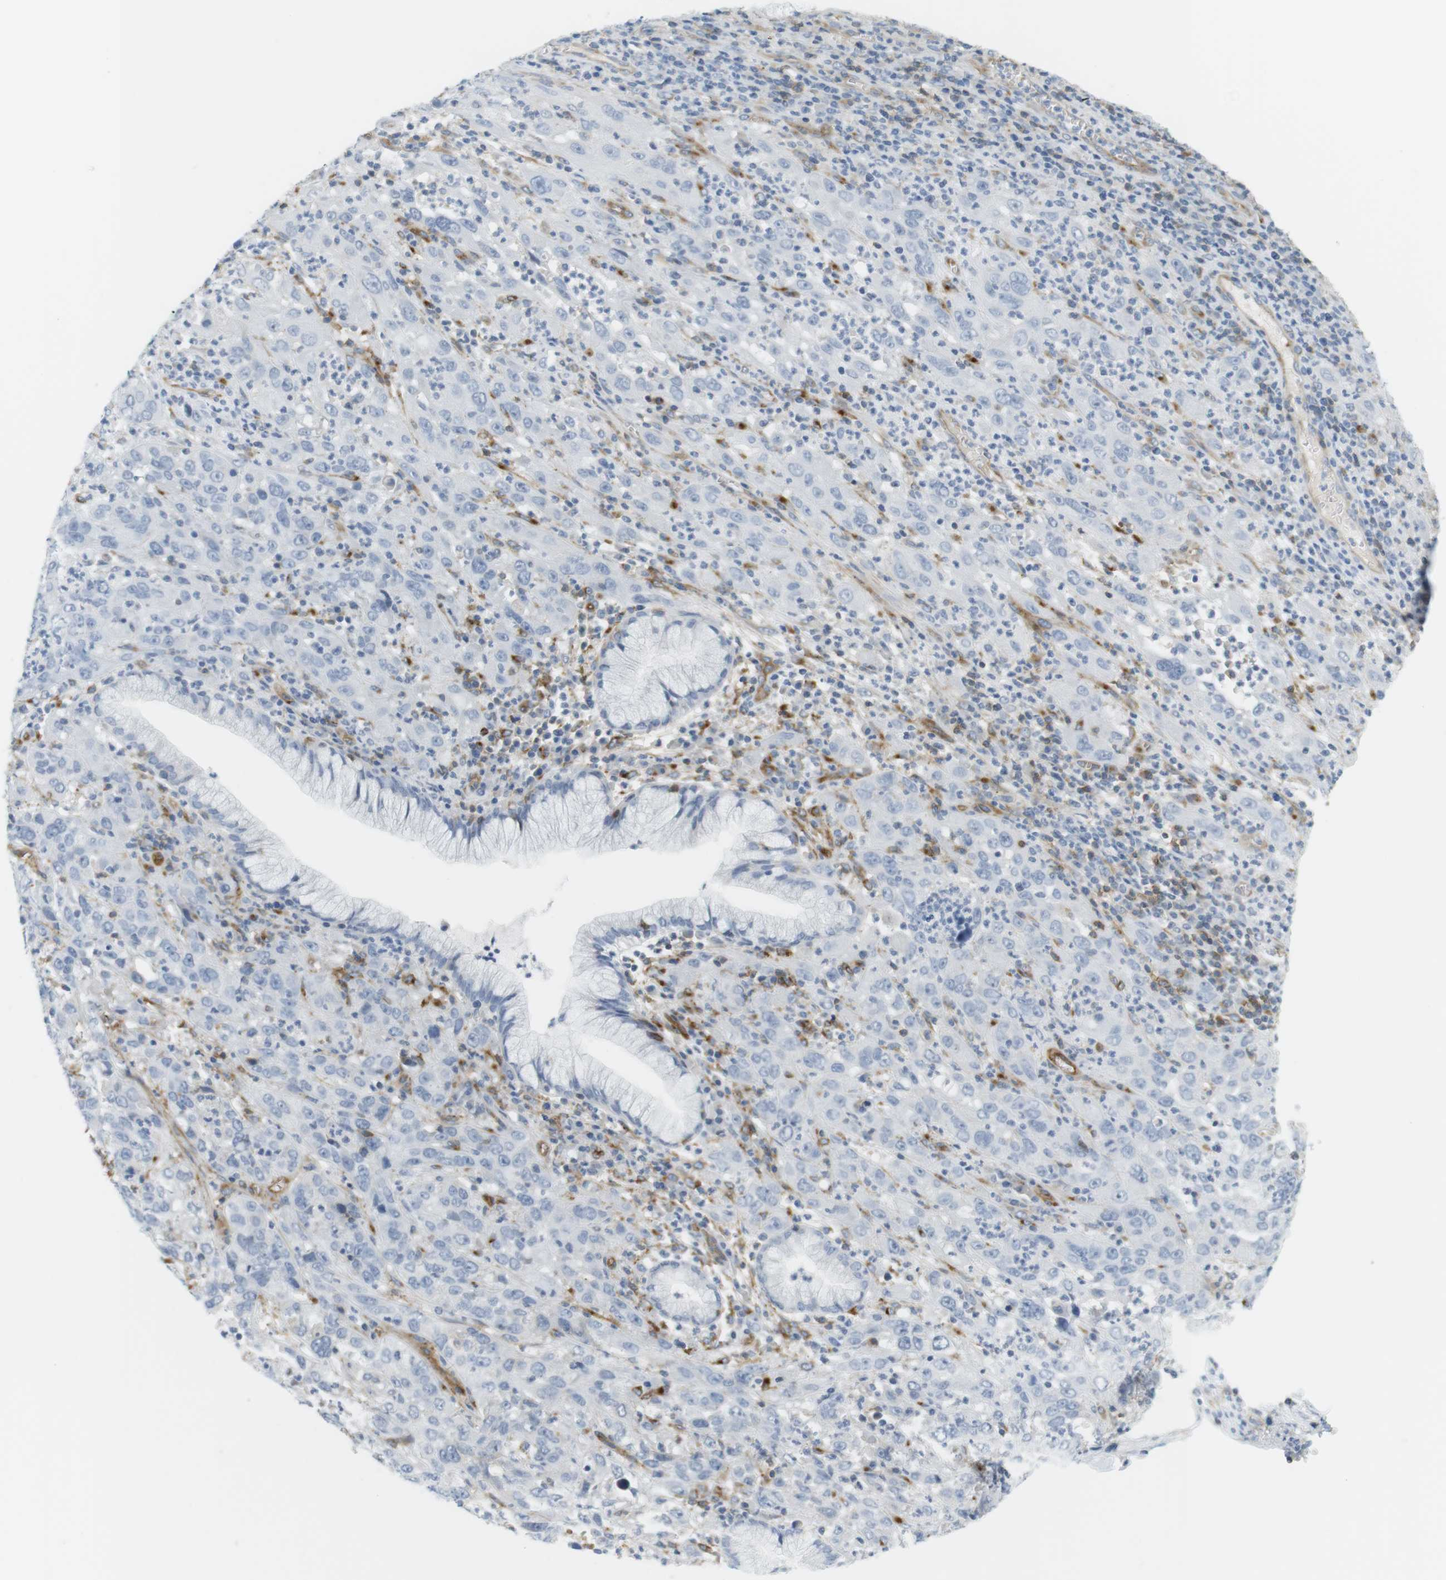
{"staining": {"intensity": "negative", "quantity": "none", "location": "none"}, "tissue": "cervical cancer", "cell_type": "Tumor cells", "image_type": "cancer", "snomed": [{"axis": "morphology", "description": "Squamous cell carcinoma, NOS"}, {"axis": "topography", "description": "Cervix"}], "caption": "The histopathology image displays no staining of tumor cells in cervical cancer (squamous cell carcinoma).", "gene": "F2R", "patient": {"sex": "female", "age": 32}}